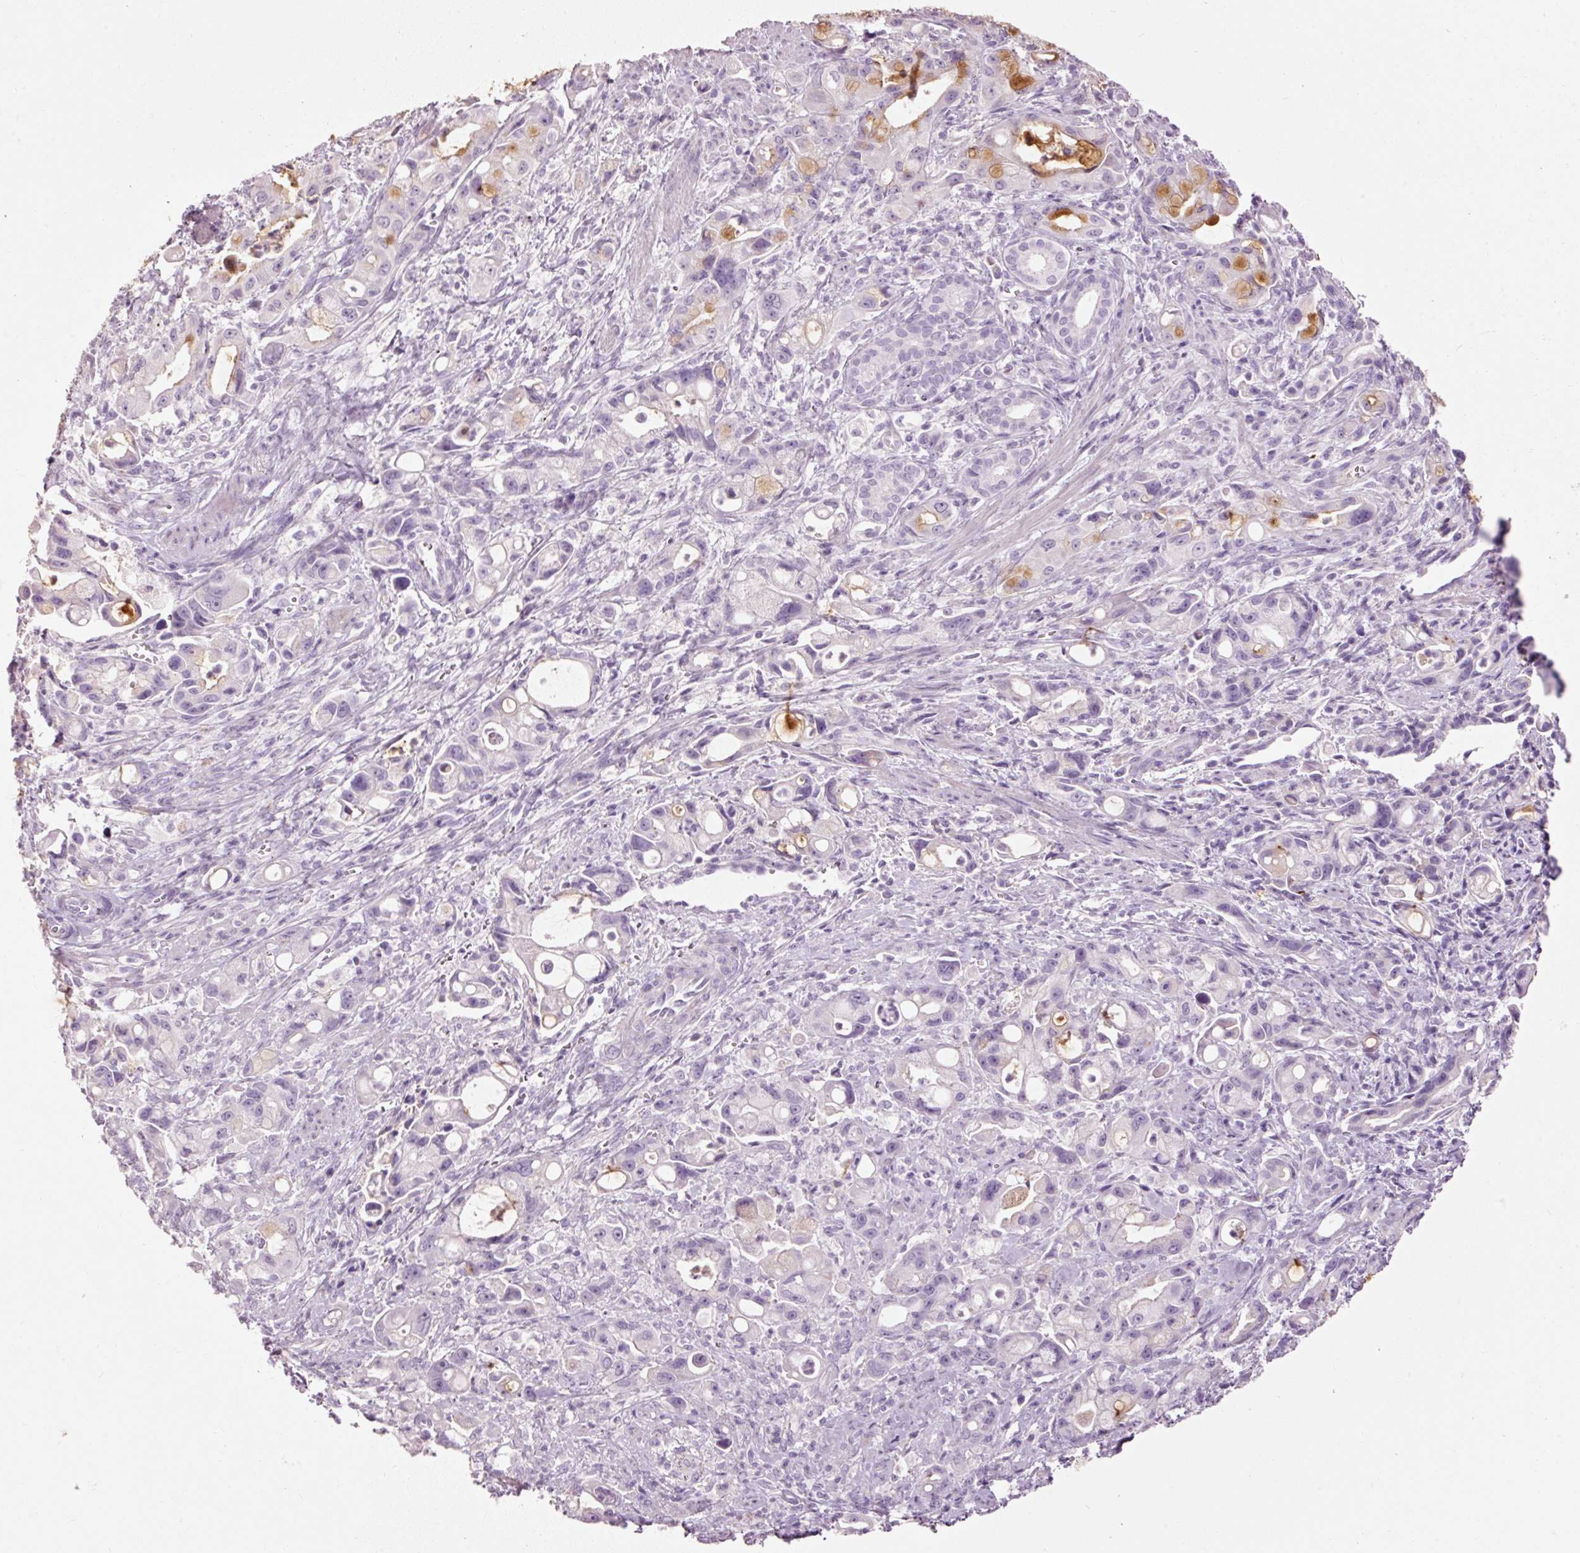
{"staining": {"intensity": "moderate", "quantity": "<25%", "location": "cytoplasmic/membranous"}, "tissue": "pancreatic cancer", "cell_type": "Tumor cells", "image_type": "cancer", "snomed": [{"axis": "morphology", "description": "Adenocarcinoma, NOS"}, {"axis": "topography", "description": "Pancreas"}], "caption": "This is an image of immunohistochemistry (IHC) staining of adenocarcinoma (pancreatic), which shows moderate positivity in the cytoplasmic/membranous of tumor cells.", "gene": "MUC5AC", "patient": {"sex": "male", "age": 68}}